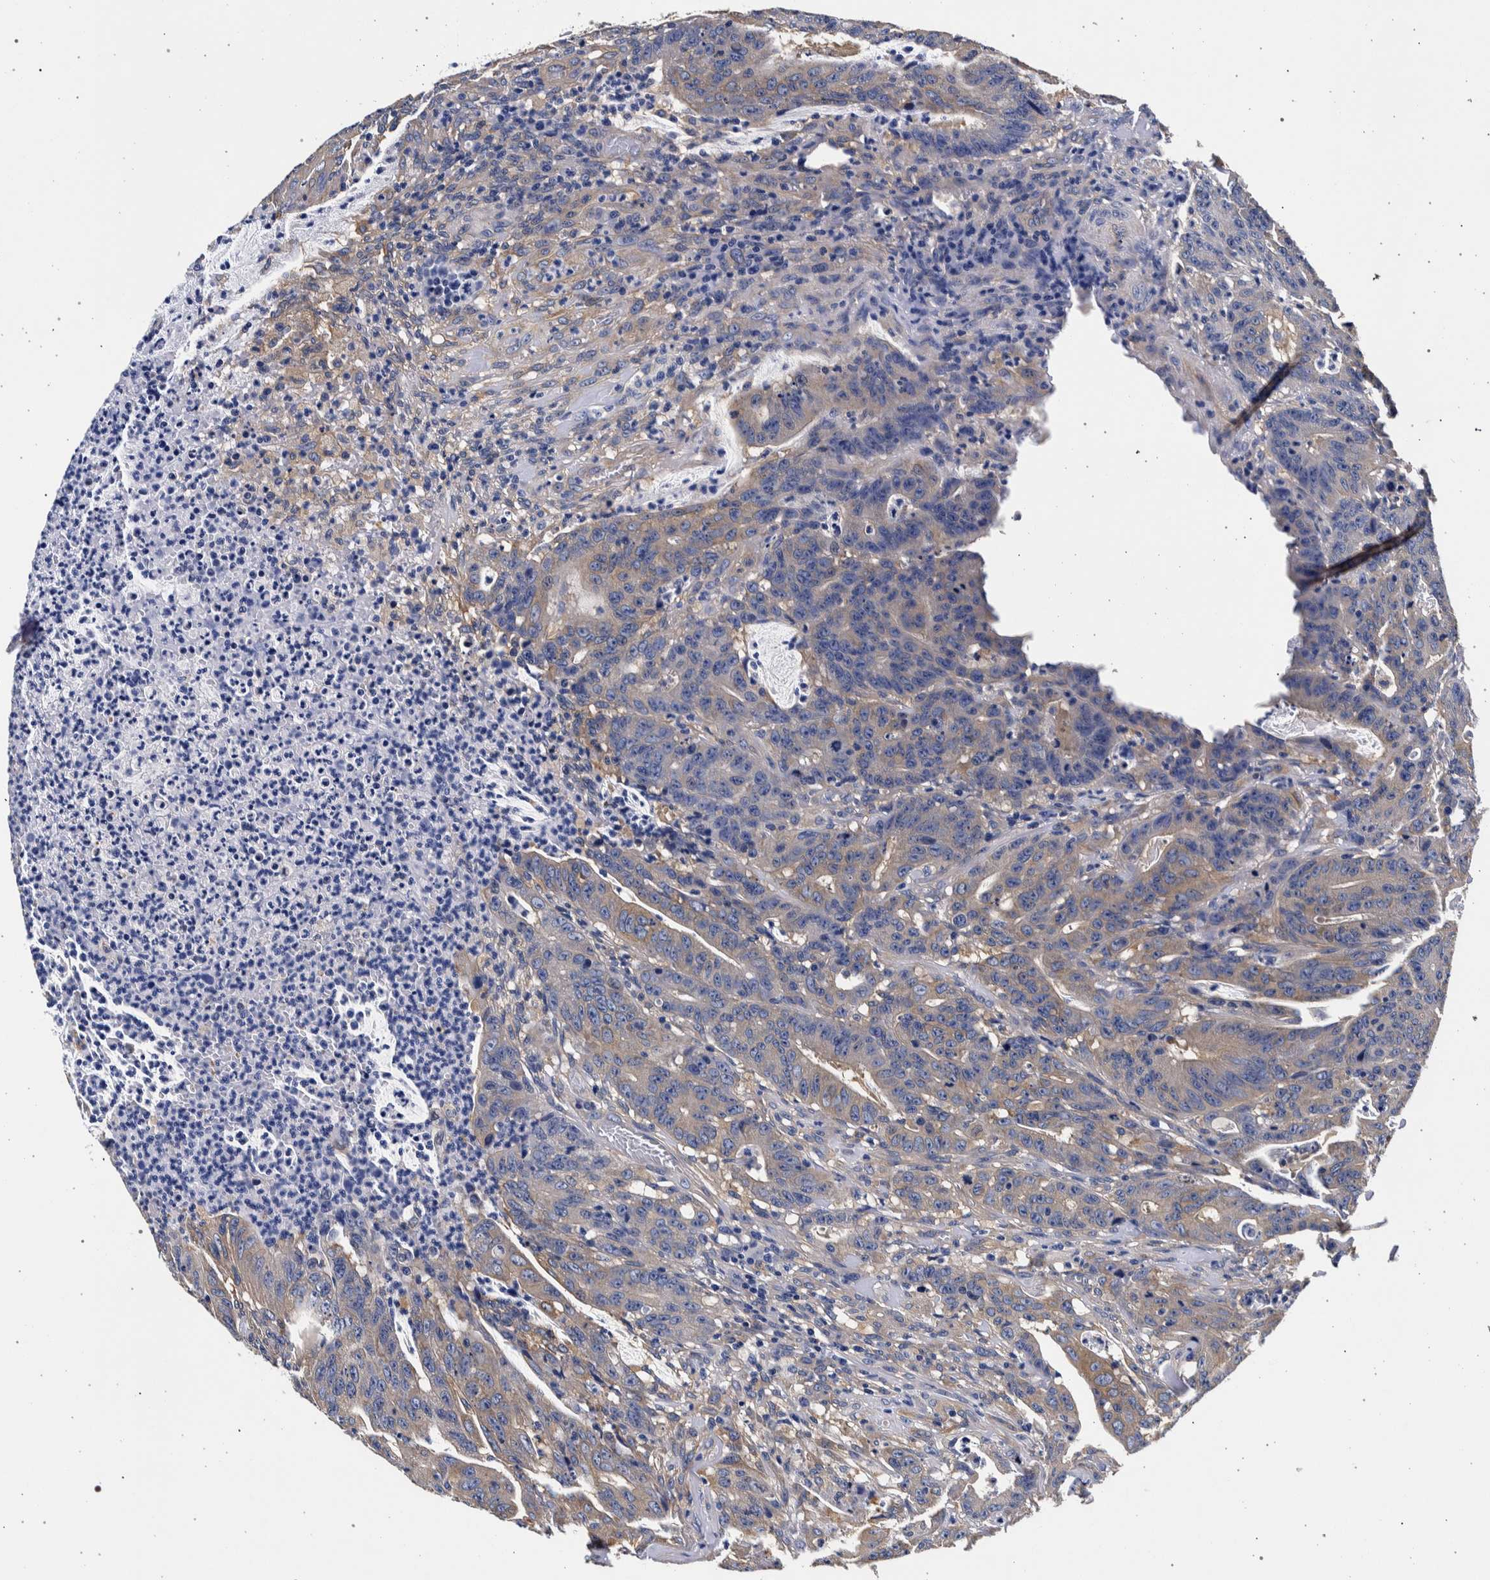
{"staining": {"intensity": "weak", "quantity": "25%-75%", "location": "cytoplasmic/membranous"}, "tissue": "colorectal cancer", "cell_type": "Tumor cells", "image_type": "cancer", "snomed": [{"axis": "morphology", "description": "Adenocarcinoma, NOS"}, {"axis": "topography", "description": "Colon"}], "caption": "Immunohistochemical staining of colorectal cancer (adenocarcinoma) displays weak cytoplasmic/membranous protein expression in about 25%-75% of tumor cells.", "gene": "NIBAN2", "patient": {"sex": "male", "age": 45}}